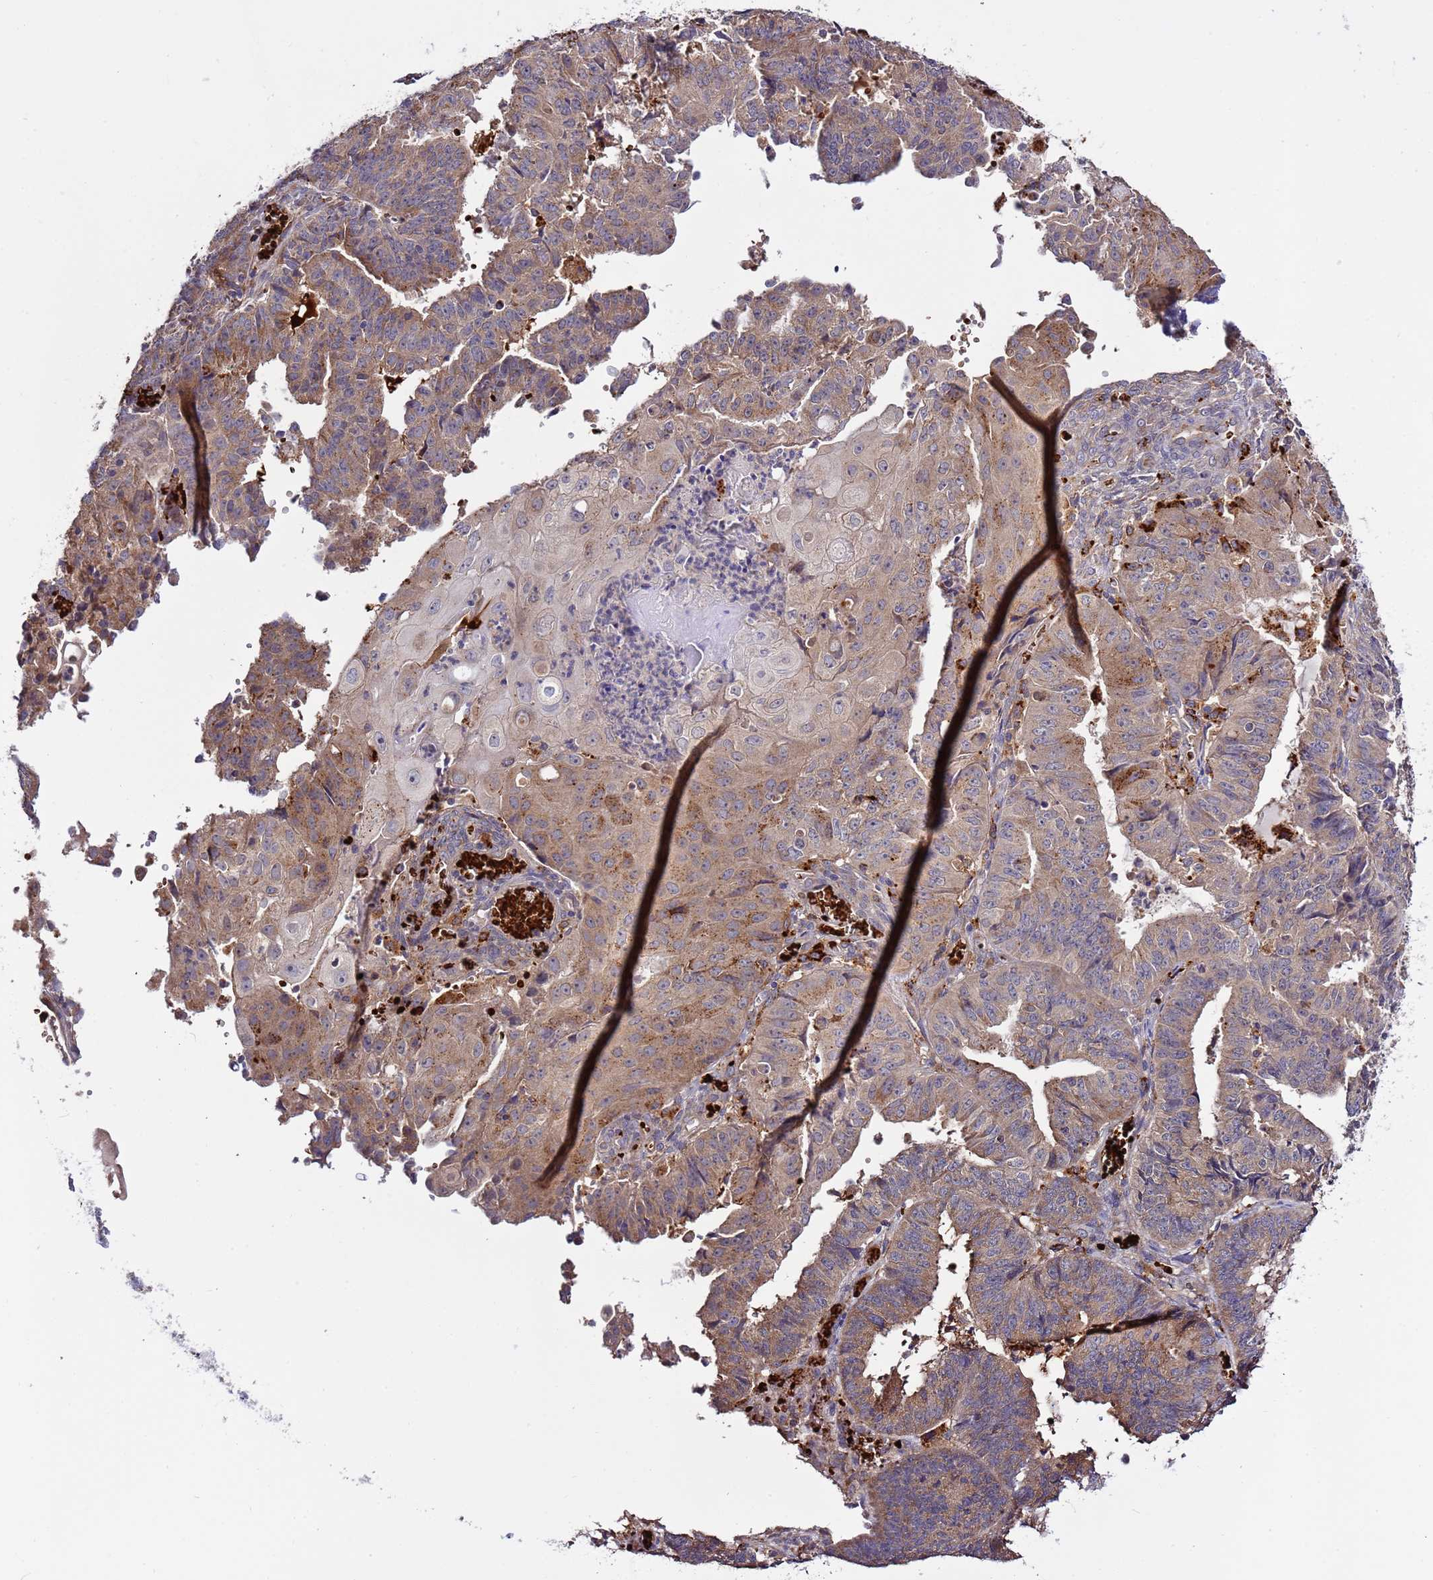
{"staining": {"intensity": "weak", "quantity": ">75%", "location": "cytoplasmic/membranous"}, "tissue": "endometrial cancer", "cell_type": "Tumor cells", "image_type": "cancer", "snomed": [{"axis": "morphology", "description": "Adenocarcinoma, NOS"}, {"axis": "topography", "description": "Endometrium"}], "caption": "Protein staining of endometrial adenocarcinoma tissue reveals weak cytoplasmic/membranous positivity in approximately >75% of tumor cells.", "gene": "VPS36", "patient": {"sex": "female", "age": 56}}